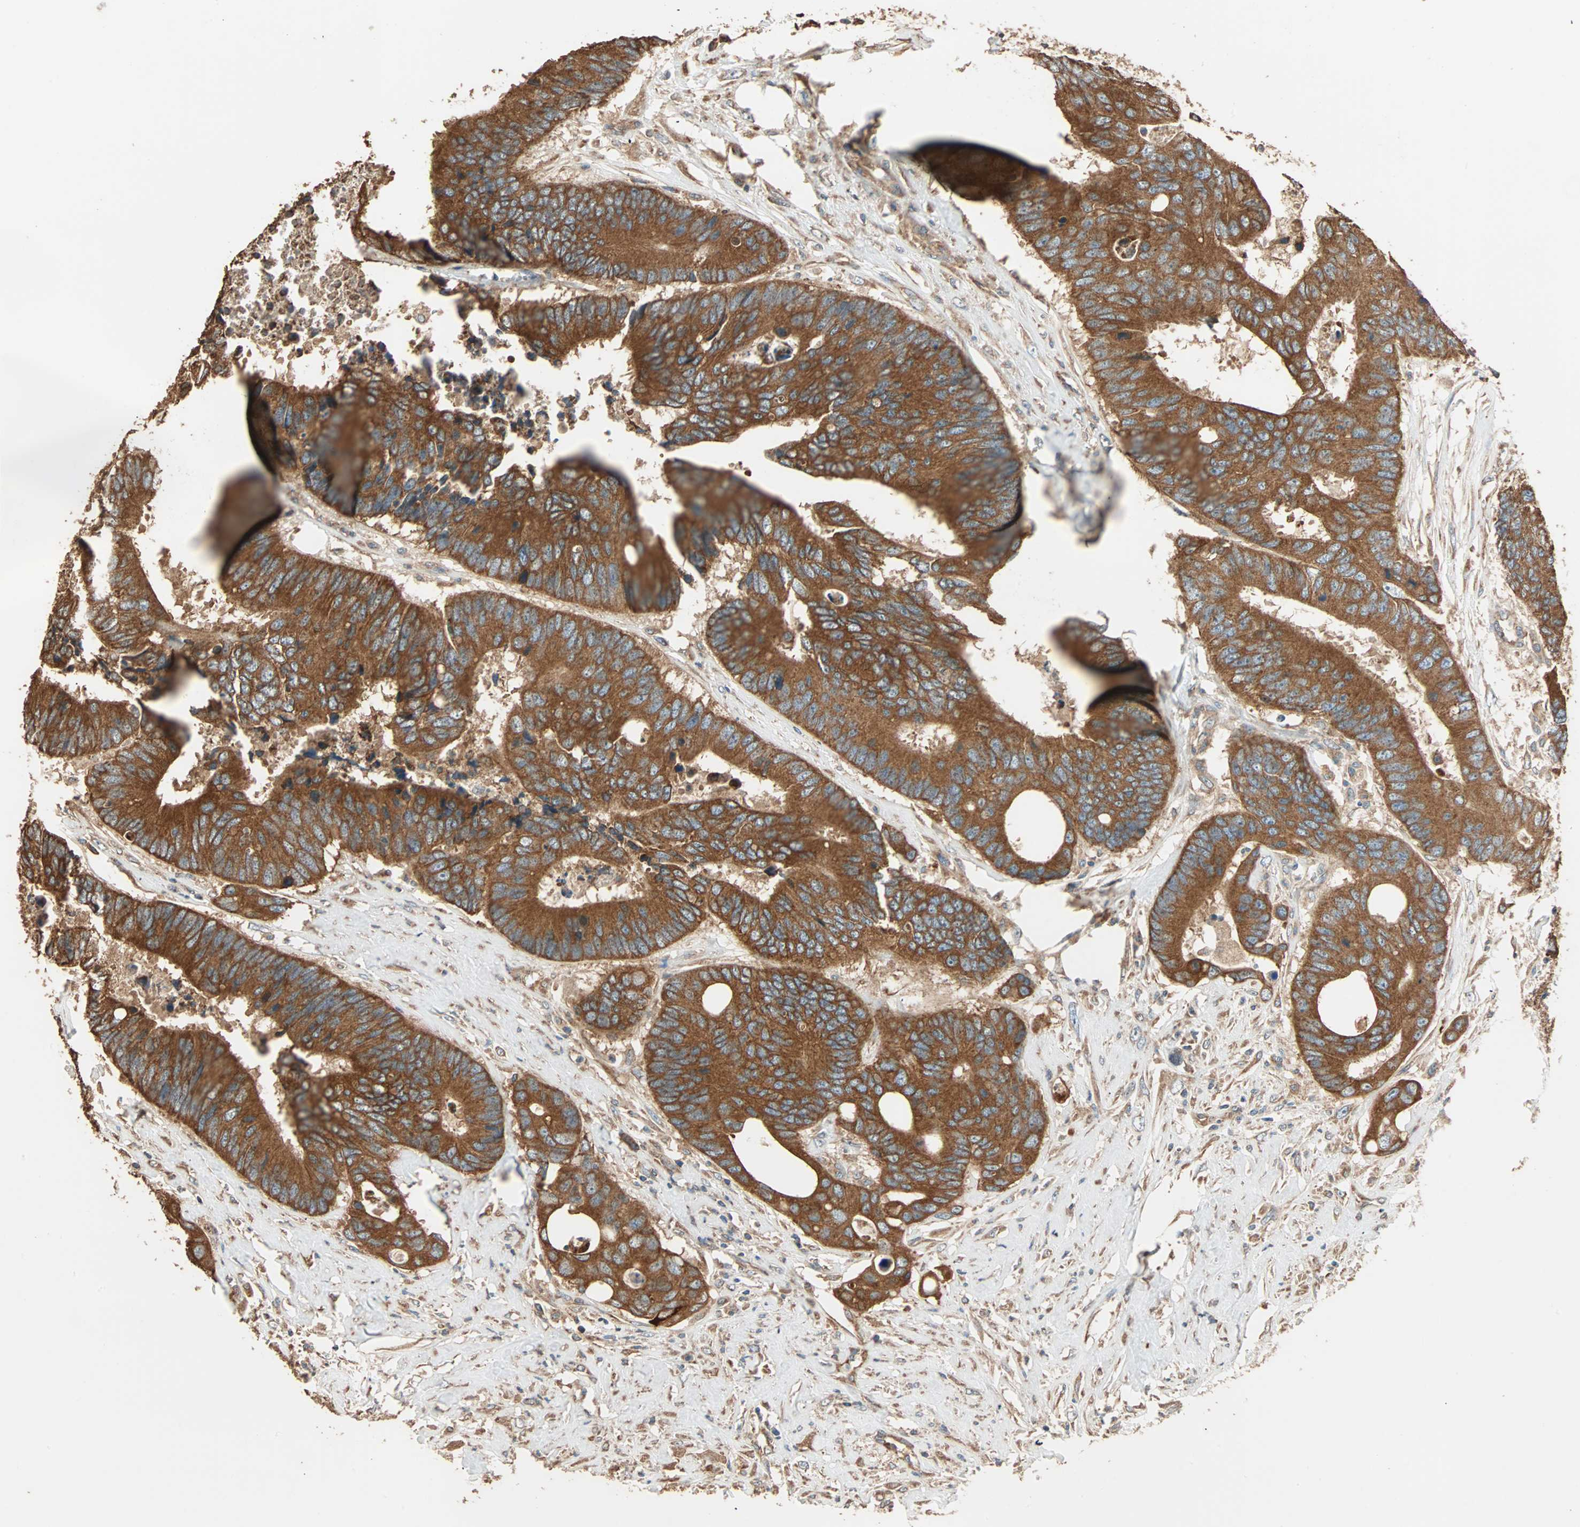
{"staining": {"intensity": "strong", "quantity": ">75%", "location": "cytoplasmic/membranous"}, "tissue": "colorectal cancer", "cell_type": "Tumor cells", "image_type": "cancer", "snomed": [{"axis": "morphology", "description": "Adenocarcinoma, NOS"}, {"axis": "topography", "description": "Rectum"}], "caption": "Strong cytoplasmic/membranous protein expression is appreciated in about >75% of tumor cells in colorectal cancer (adenocarcinoma).", "gene": "EIF4G2", "patient": {"sex": "male", "age": 55}}